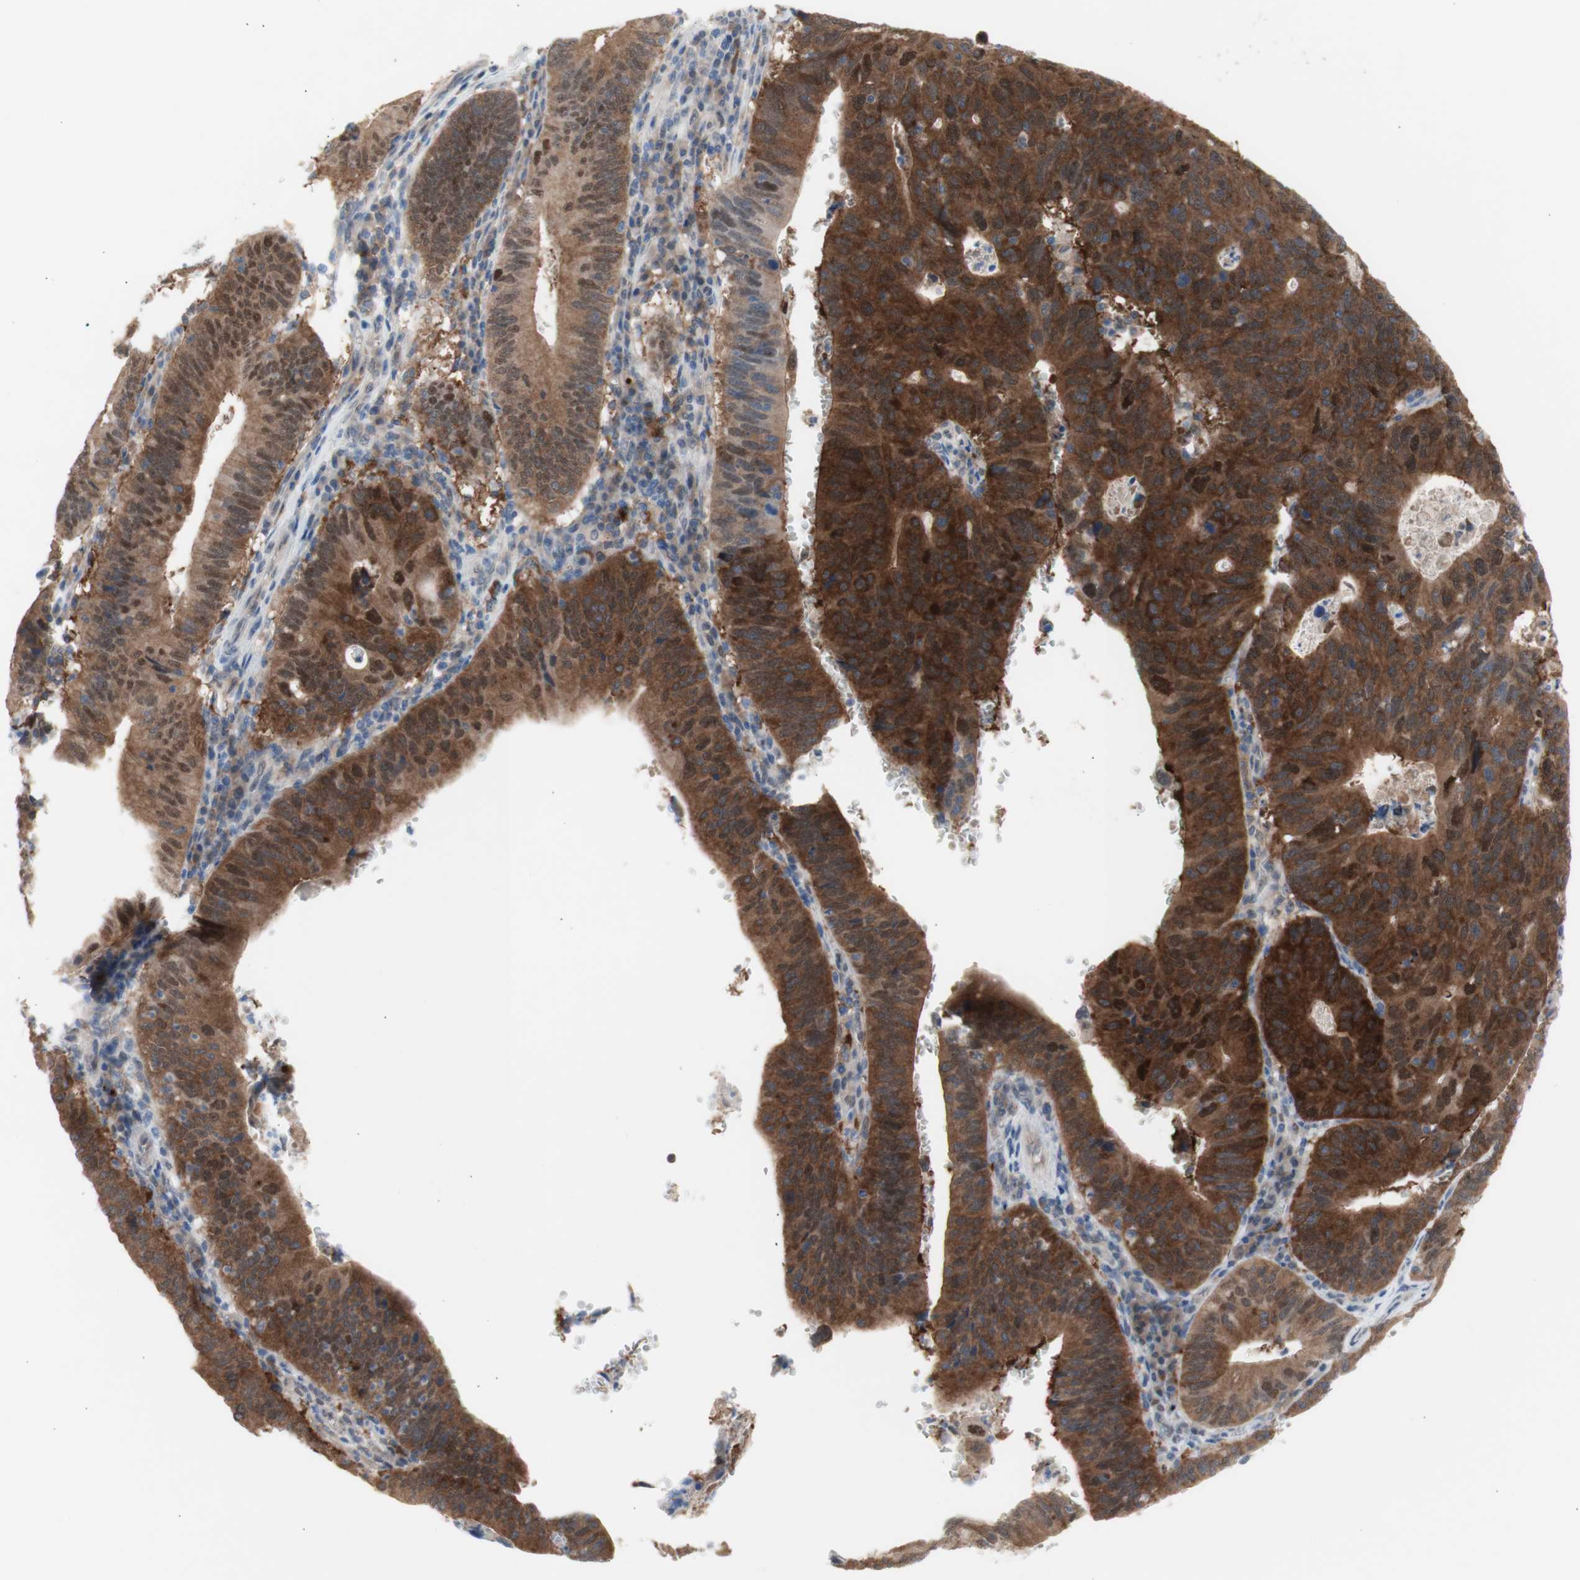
{"staining": {"intensity": "moderate", "quantity": ">75%", "location": "cytoplasmic/membranous,nuclear"}, "tissue": "stomach cancer", "cell_type": "Tumor cells", "image_type": "cancer", "snomed": [{"axis": "morphology", "description": "Adenocarcinoma, NOS"}, {"axis": "topography", "description": "Stomach"}], "caption": "Immunohistochemical staining of human stomach cancer (adenocarcinoma) displays medium levels of moderate cytoplasmic/membranous and nuclear positivity in approximately >75% of tumor cells.", "gene": "PRMT5", "patient": {"sex": "male", "age": 59}}